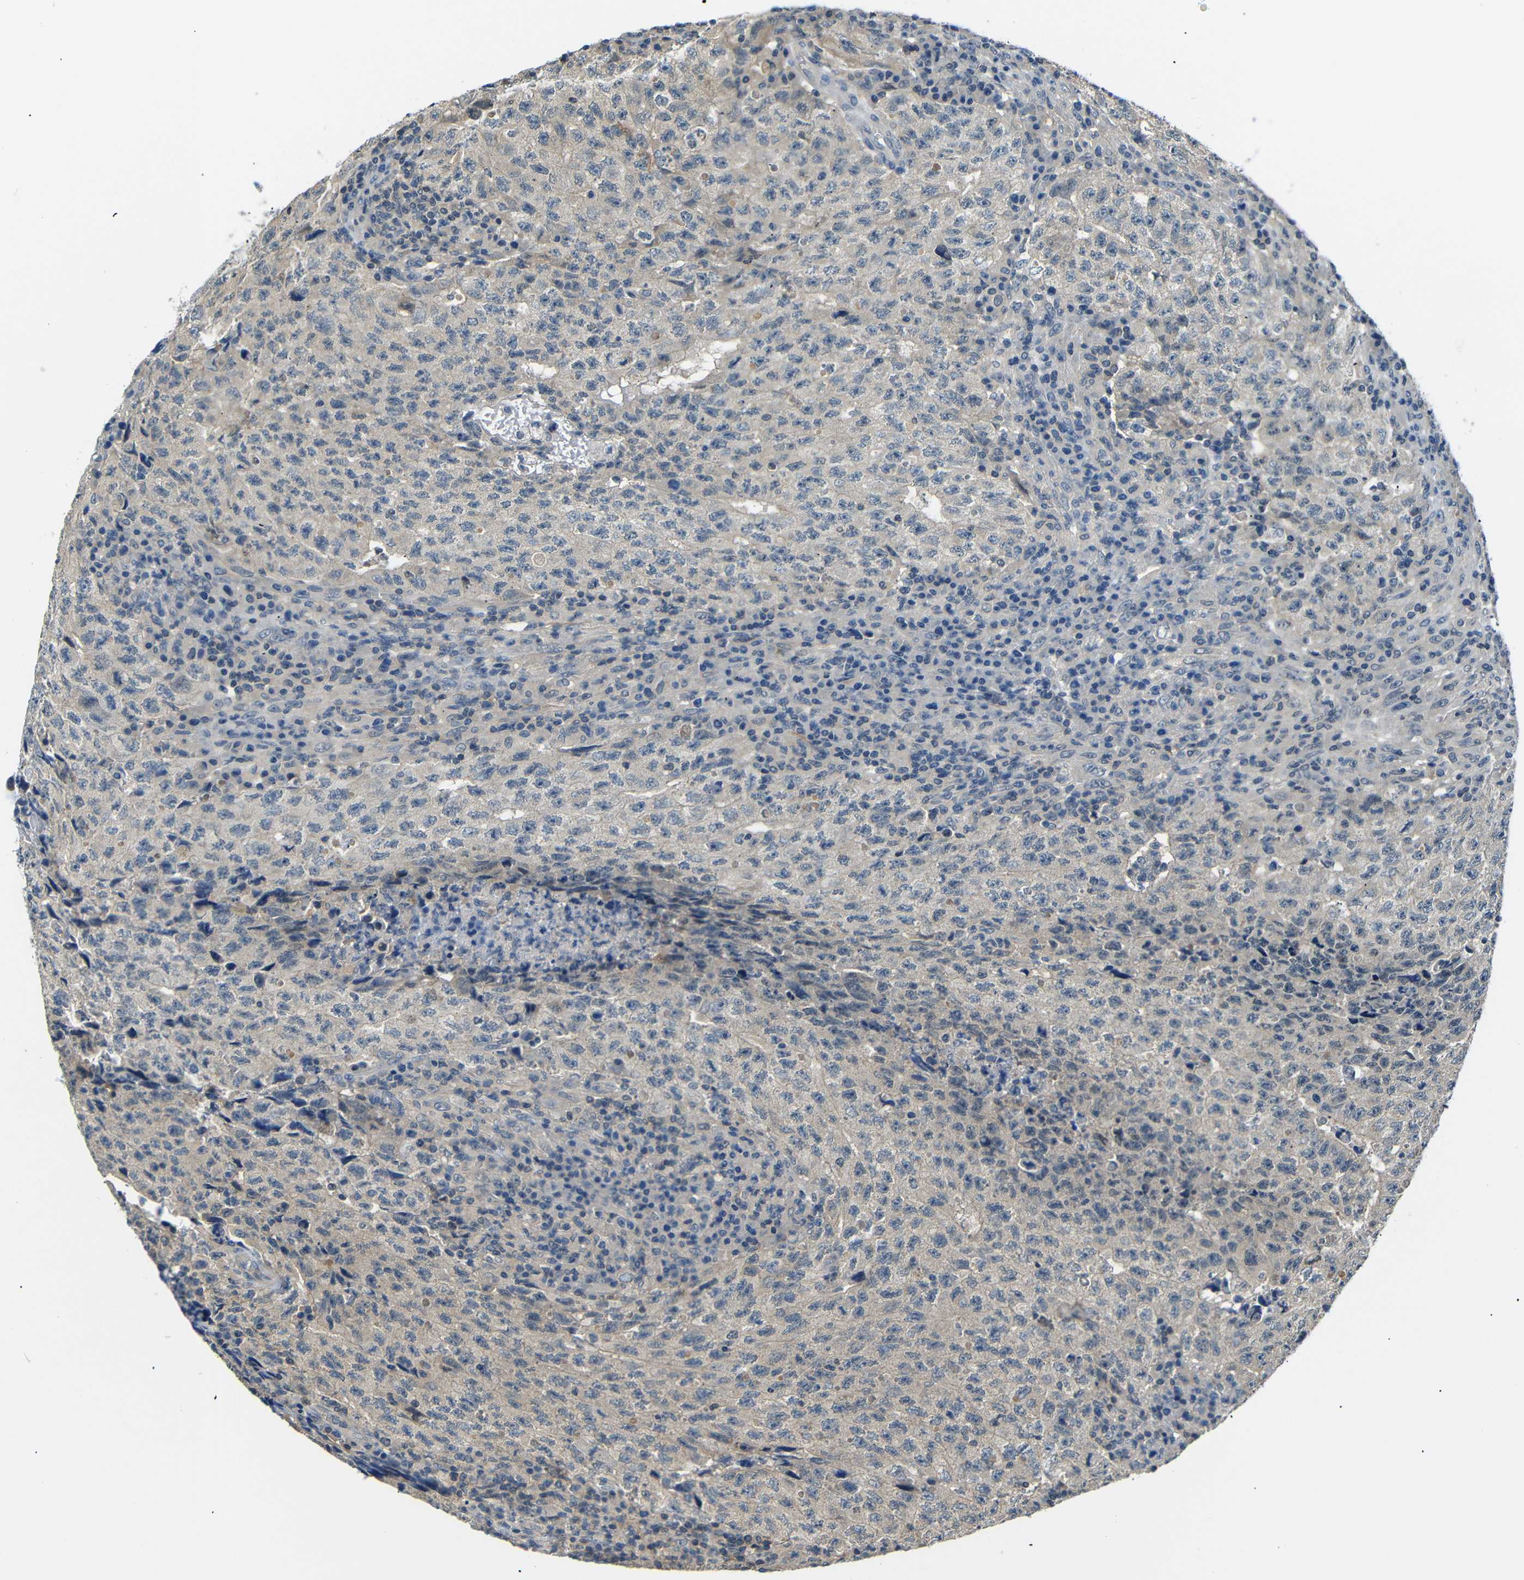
{"staining": {"intensity": "negative", "quantity": "none", "location": "none"}, "tissue": "testis cancer", "cell_type": "Tumor cells", "image_type": "cancer", "snomed": [{"axis": "morphology", "description": "Necrosis, NOS"}, {"axis": "morphology", "description": "Carcinoma, Embryonal, NOS"}, {"axis": "topography", "description": "Testis"}], "caption": "Immunohistochemical staining of embryonal carcinoma (testis) exhibits no significant expression in tumor cells.", "gene": "SFN", "patient": {"sex": "male", "age": 19}}